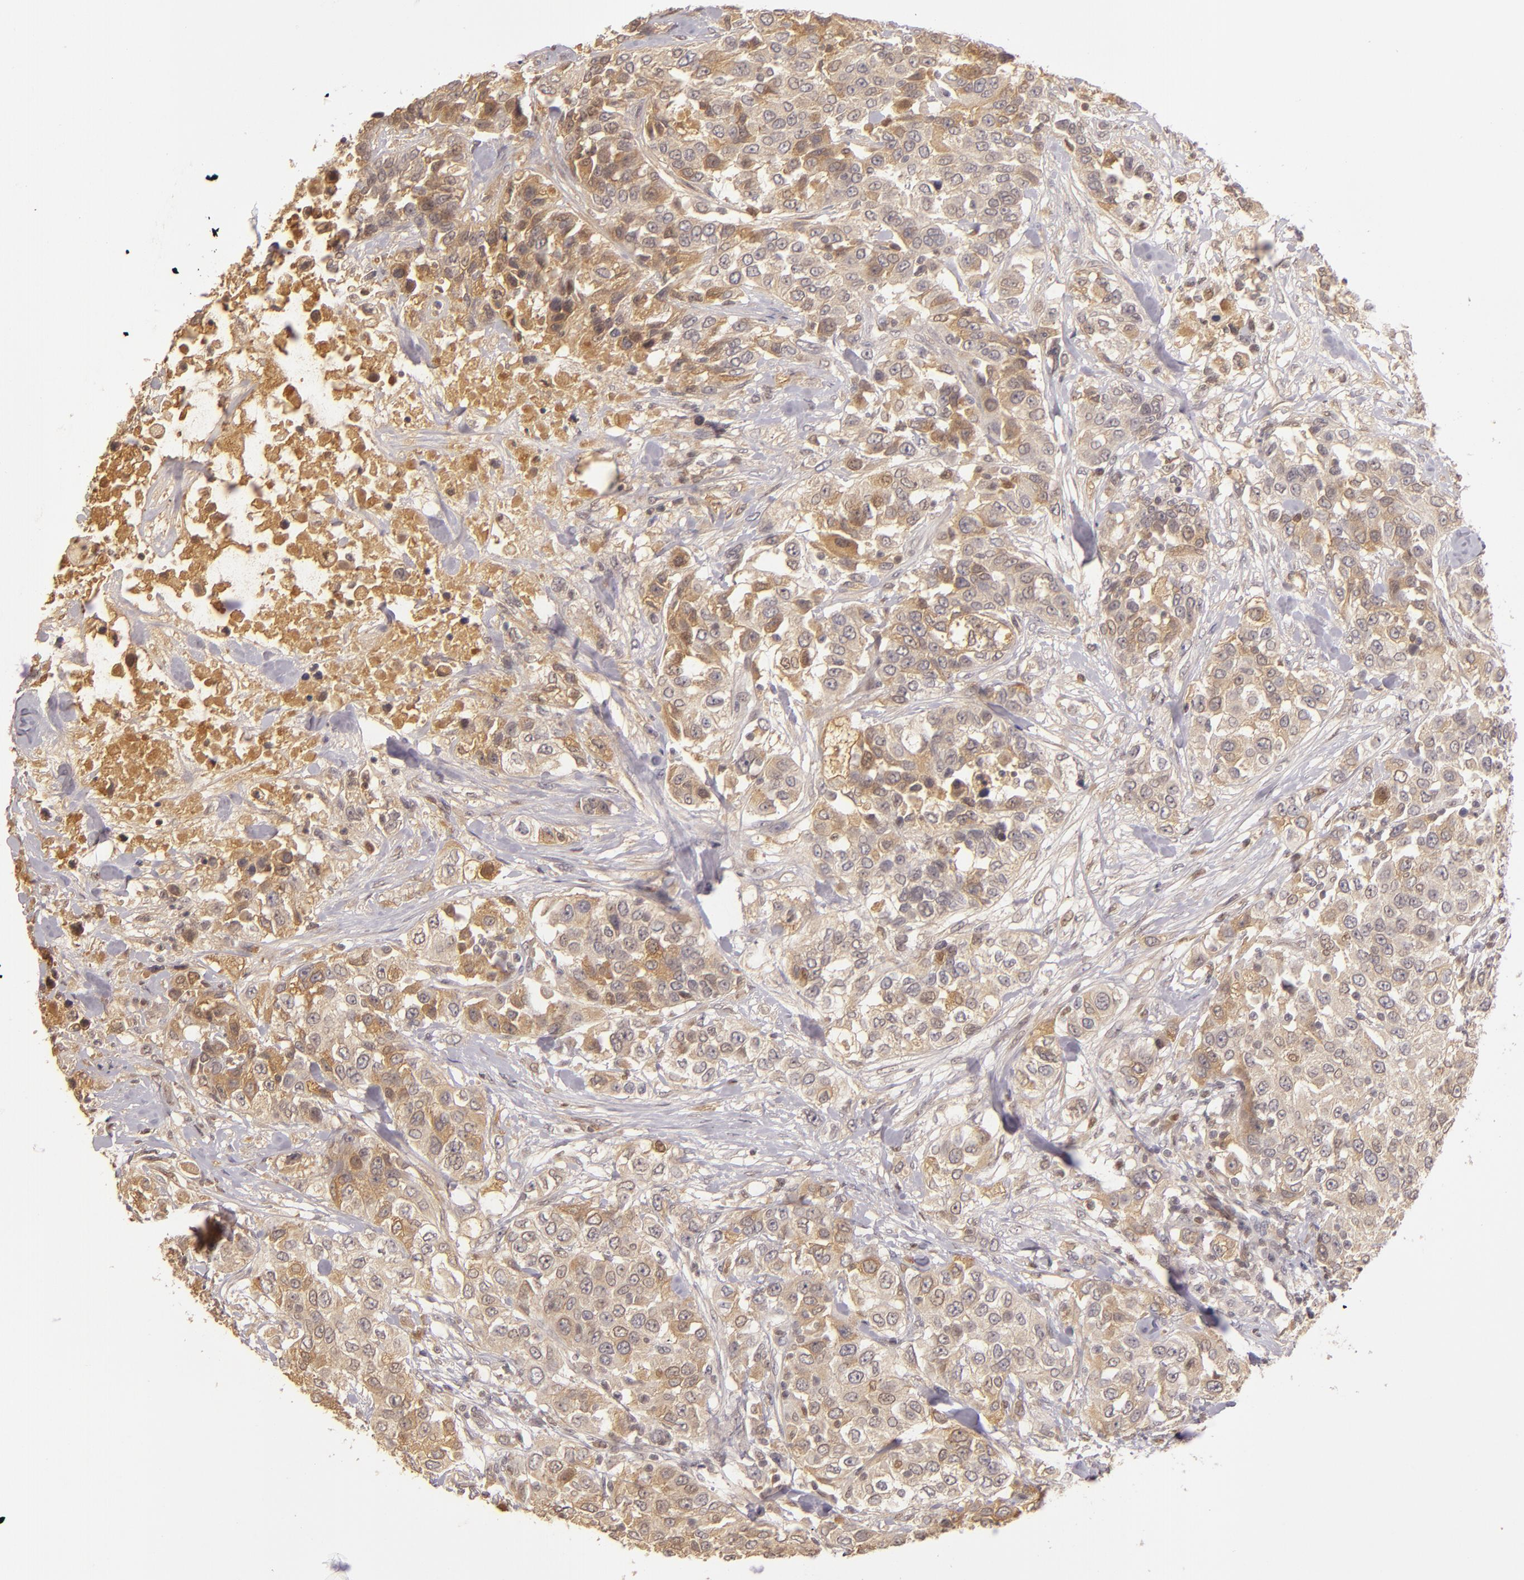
{"staining": {"intensity": "moderate", "quantity": ">75%", "location": "cytoplasmic/membranous"}, "tissue": "urothelial cancer", "cell_type": "Tumor cells", "image_type": "cancer", "snomed": [{"axis": "morphology", "description": "Urothelial carcinoma, High grade"}, {"axis": "topography", "description": "Urinary bladder"}], "caption": "Moderate cytoplasmic/membranous expression for a protein is seen in about >75% of tumor cells of high-grade urothelial carcinoma using immunohistochemistry.", "gene": "LRG1", "patient": {"sex": "female", "age": 80}}